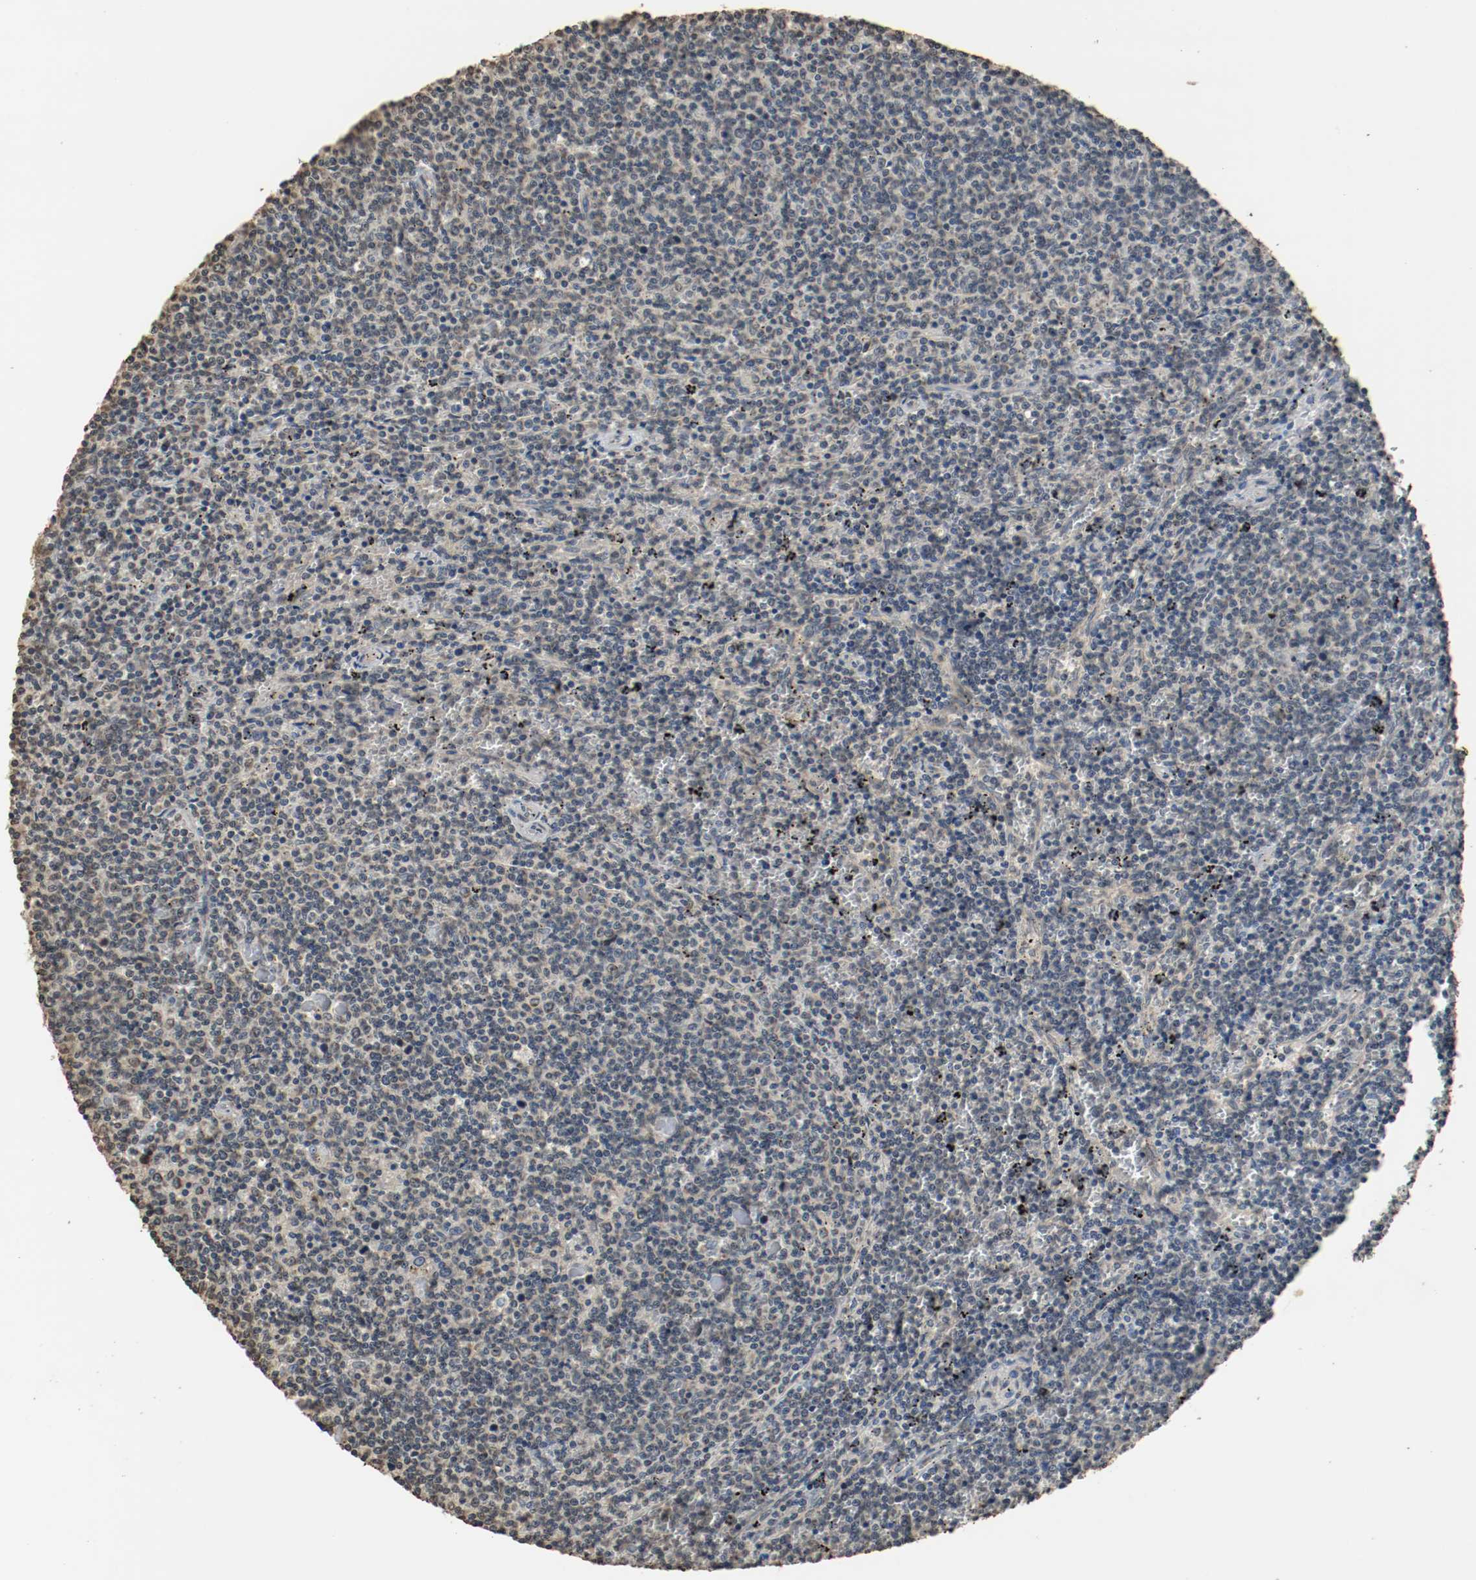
{"staining": {"intensity": "negative", "quantity": "none", "location": "none"}, "tissue": "lymphoma", "cell_type": "Tumor cells", "image_type": "cancer", "snomed": [{"axis": "morphology", "description": "Malignant lymphoma, non-Hodgkin's type, Low grade"}, {"axis": "topography", "description": "Spleen"}], "caption": "The image exhibits no staining of tumor cells in malignant lymphoma, non-Hodgkin's type (low-grade). The staining is performed using DAB (3,3'-diaminobenzidine) brown chromogen with nuclei counter-stained in using hematoxylin.", "gene": "RTN4", "patient": {"sex": "female", "age": 50}}